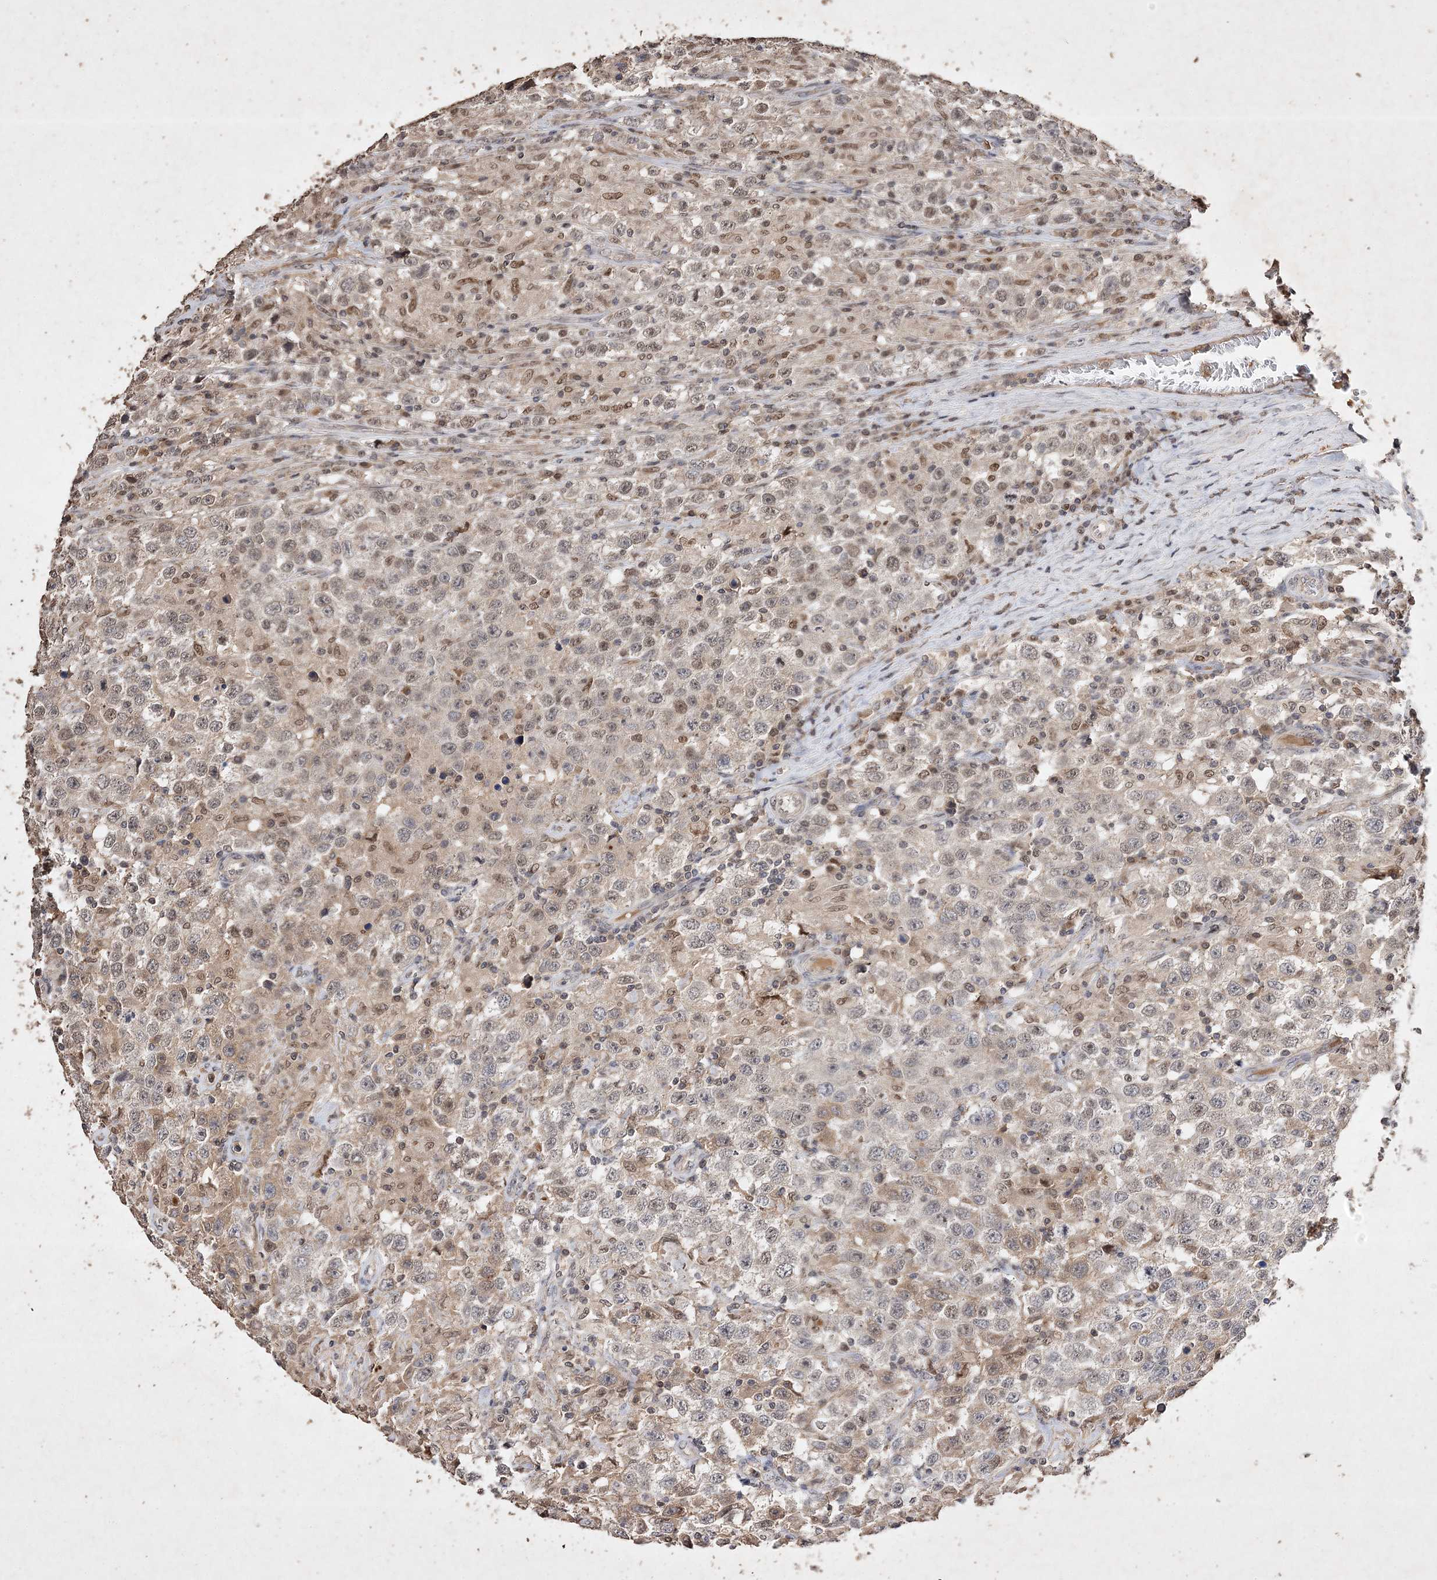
{"staining": {"intensity": "weak", "quantity": "<25%", "location": "nuclear"}, "tissue": "testis cancer", "cell_type": "Tumor cells", "image_type": "cancer", "snomed": [{"axis": "morphology", "description": "Seminoma, NOS"}, {"axis": "topography", "description": "Testis"}], "caption": "The IHC micrograph has no significant staining in tumor cells of testis seminoma tissue.", "gene": "C3orf38", "patient": {"sex": "male", "age": 41}}